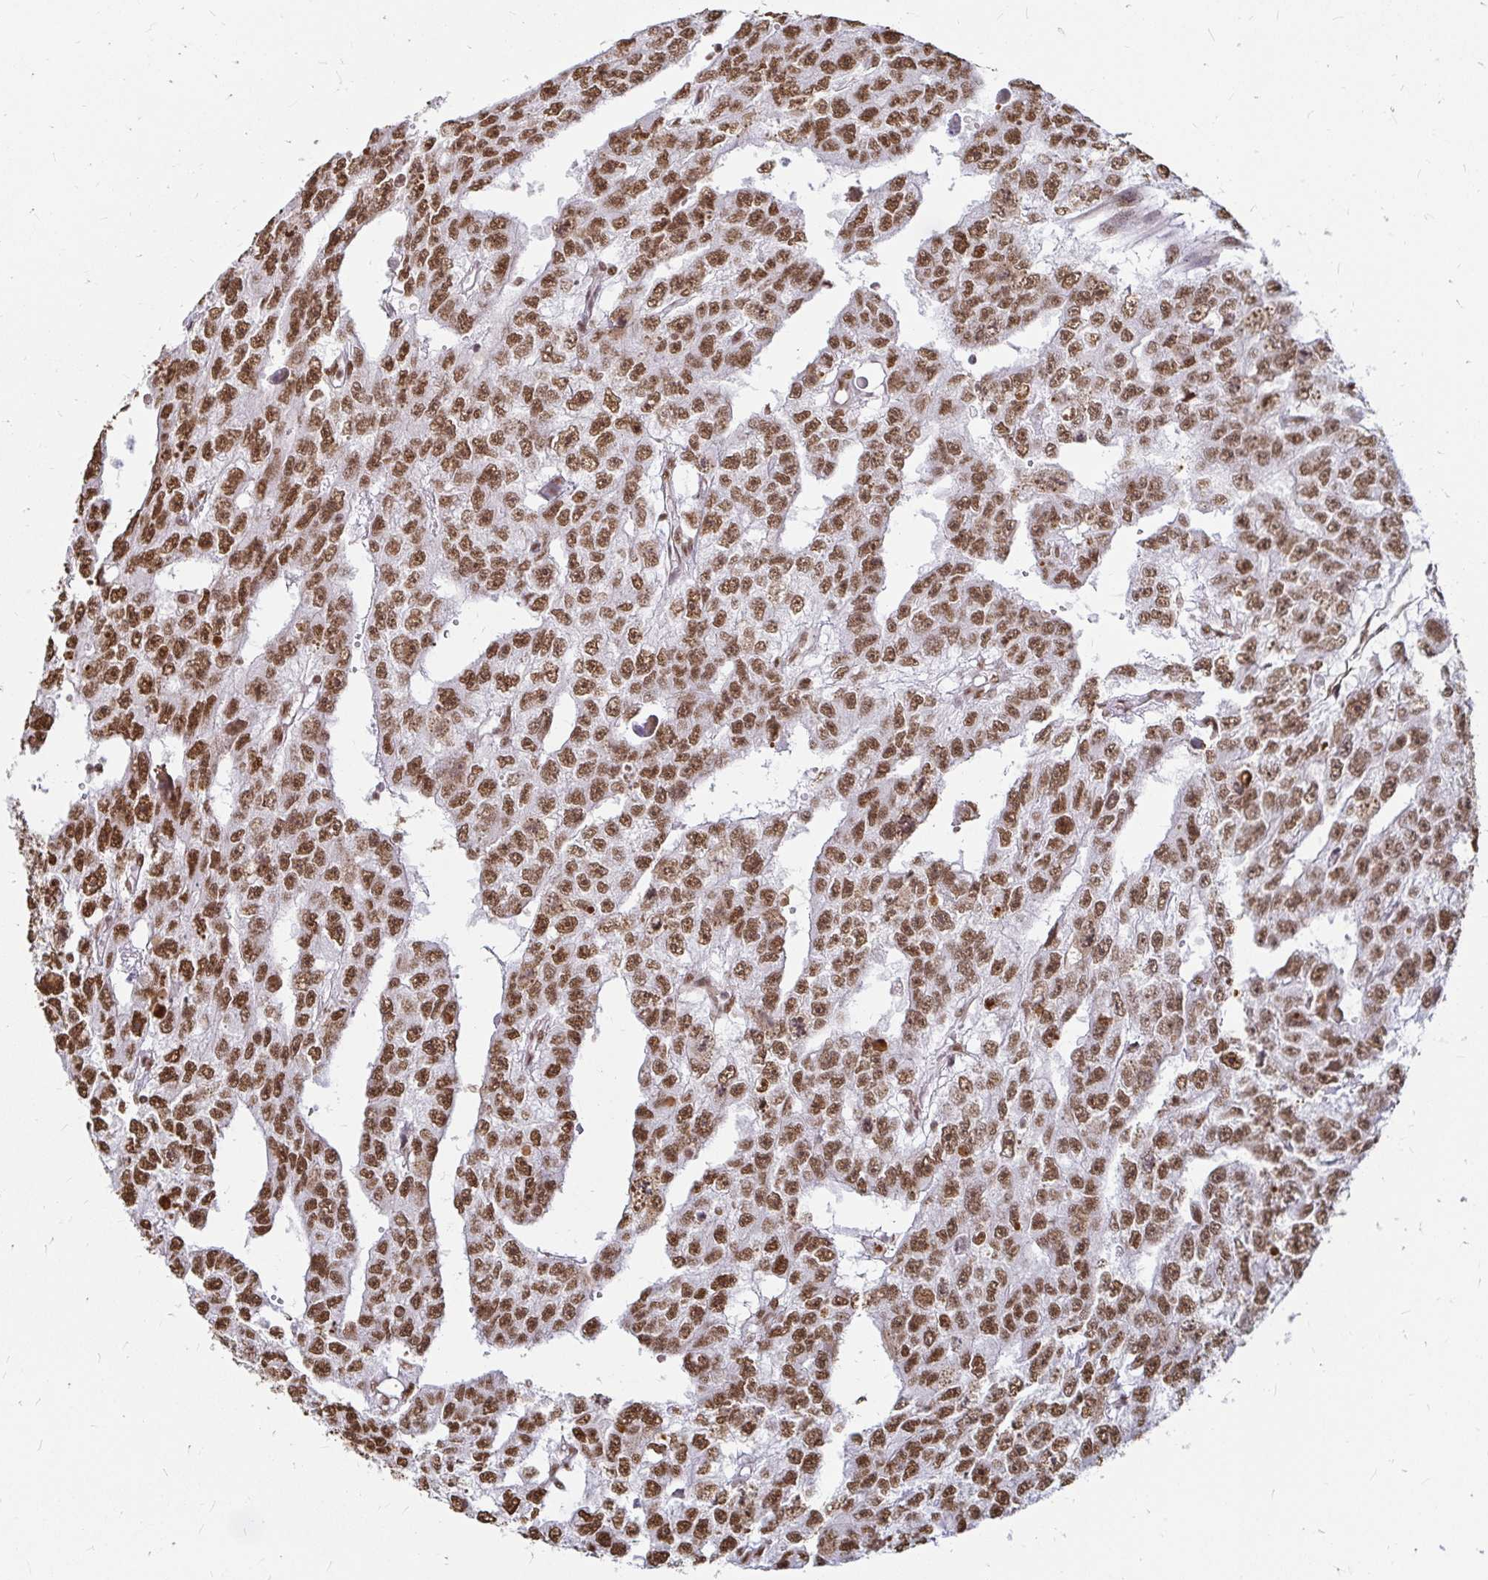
{"staining": {"intensity": "moderate", "quantity": ">75%", "location": "nuclear"}, "tissue": "testis cancer", "cell_type": "Tumor cells", "image_type": "cancer", "snomed": [{"axis": "morphology", "description": "Carcinoma, Embryonal, NOS"}, {"axis": "topography", "description": "Testis"}], "caption": "Human testis cancer stained with a brown dye shows moderate nuclear positive staining in about >75% of tumor cells.", "gene": "HNRNPU", "patient": {"sex": "male", "age": 20}}